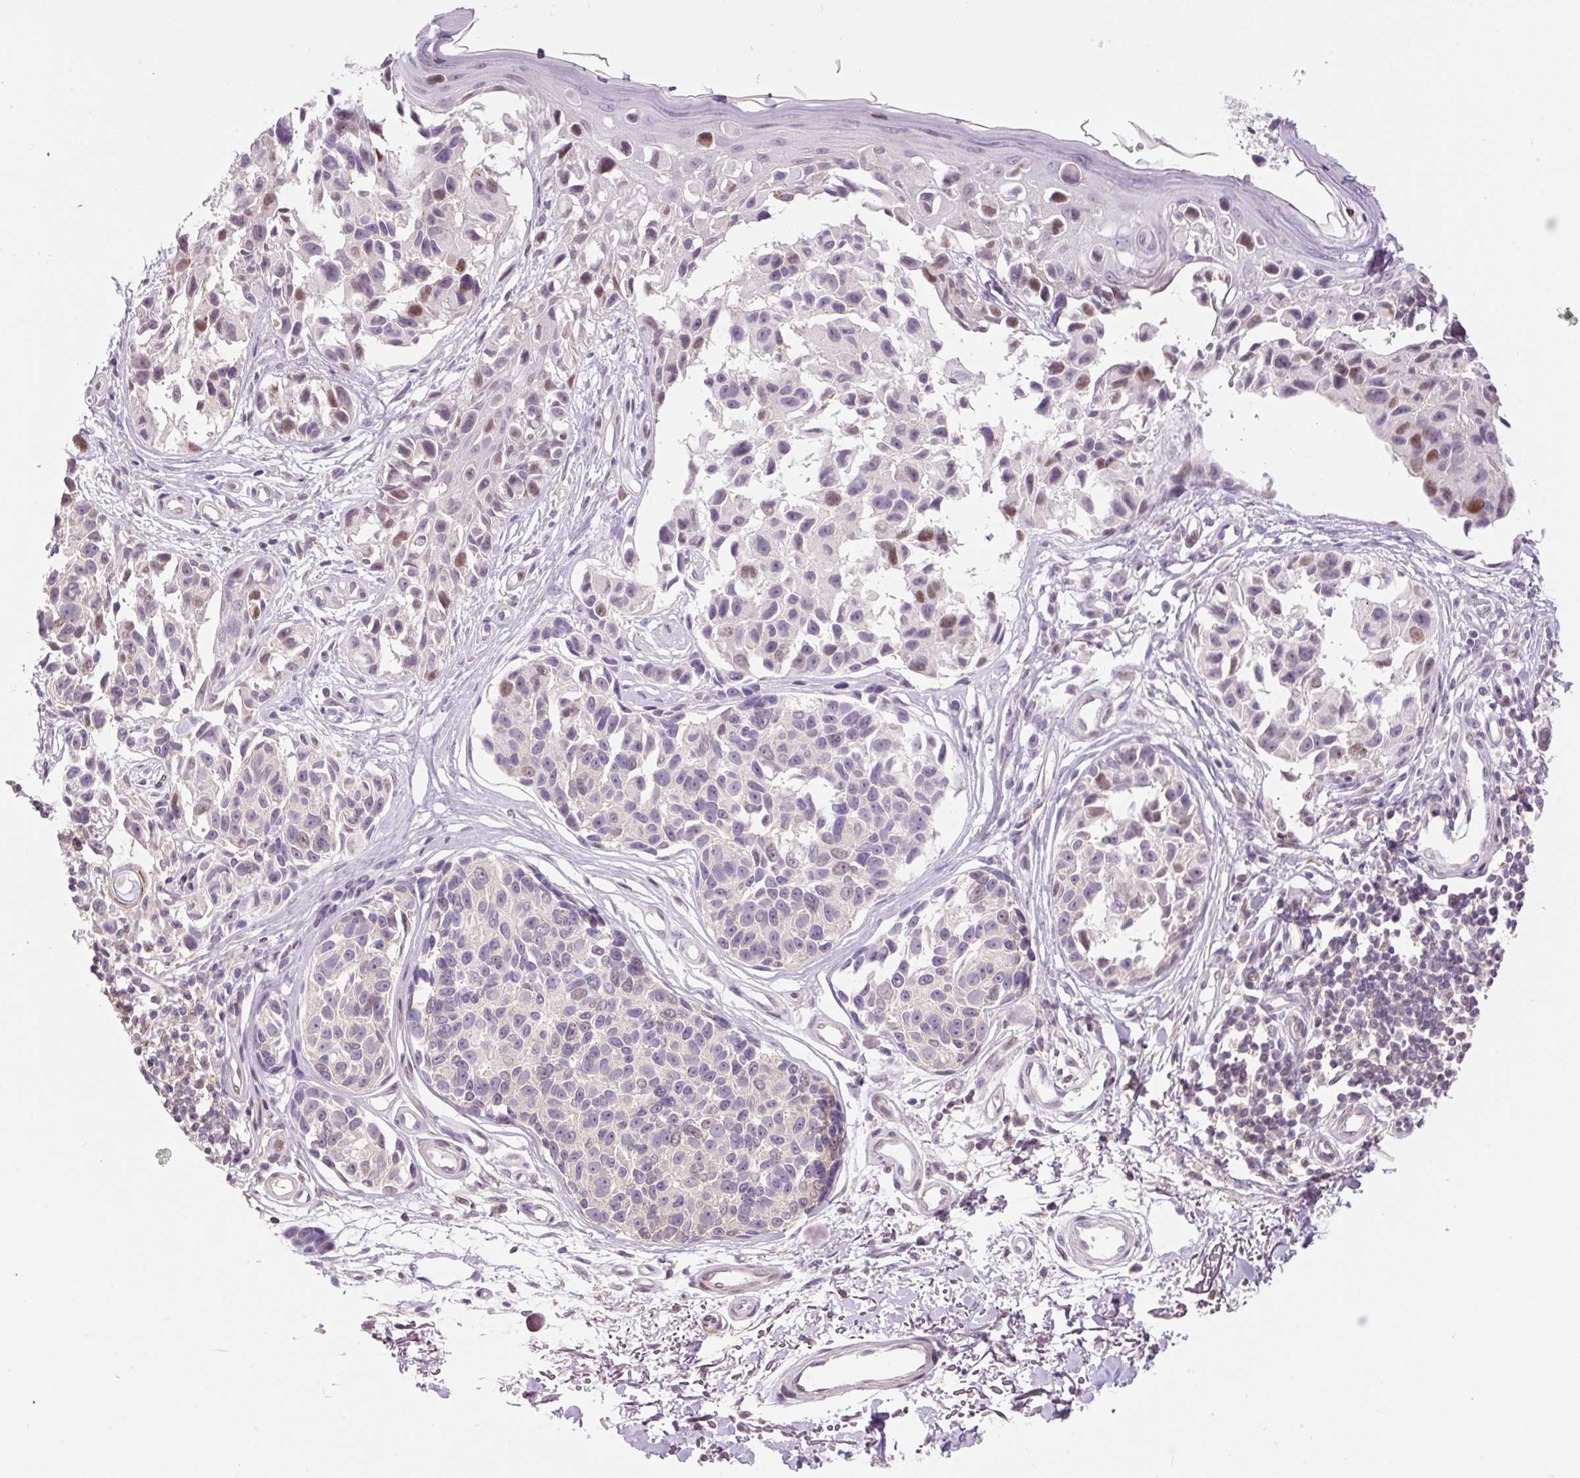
{"staining": {"intensity": "moderate", "quantity": "<25%", "location": "nuclear"}, "tissue": "melanoma", "cell_type": "Tumor cells", "image_type": "cancer", "snomed": [{"axis": "morphology", "description": "Malignant melanoma, NOS"}, {"axis": "topography", "description": "Skin"}], "caption": "Immunohistochemical staining of human malignant melanoma demonstrates low levels of moderate nuclear protein expression in approximately <25% of tumor cells. Immunohistochemistry stains the protein in brown and the nuclei are stained blue.", "gene": "HNF1A", "patient": {"sex": "male", "age": 73}}